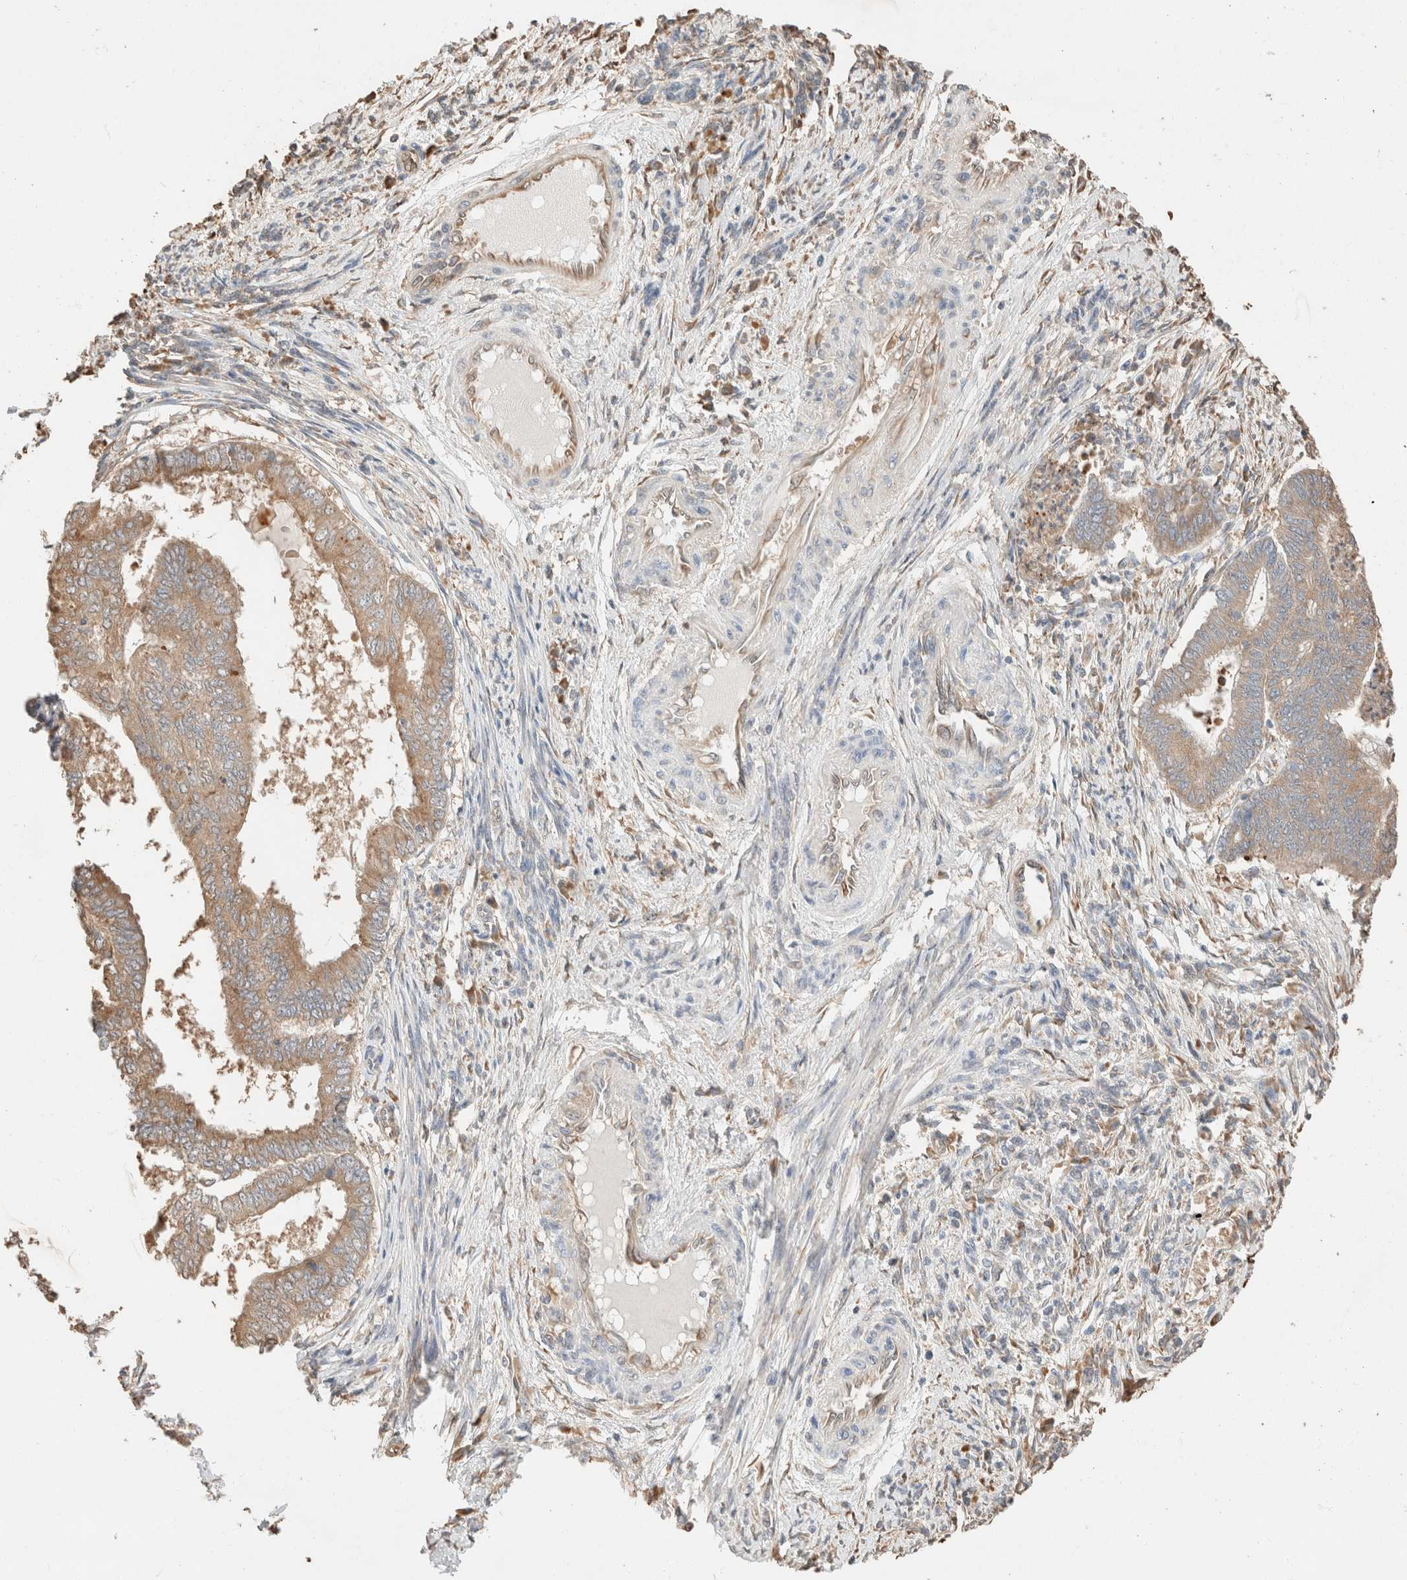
{"staining": {"intensity": "moderate", "quantity": ">75%", "location": "cytoplasmic/membranous"}, "tissue": "endometrial cancer", "cell_type": "Tumor cells", "image_type": "cancer", "snomed": [{"axis": "morphology", "description": "Polyp, NOS"}, {"axis": "morphology", "description": "Adenocarcinoma, NOS"}, {"axis": "morphology", "description": "Adenoma, NOS"}, {"axis": "topography", "description": "Endometrium"}], "caption": "This image shows immunohistochemistry staining of human endometrial cancer (adenocarcinoma), with medium moderate cytoplasmic/membranous expression in about >75% of tumor cells.", "gene": "TUBD1", "patient": {"sex": "female", "age": 79}}